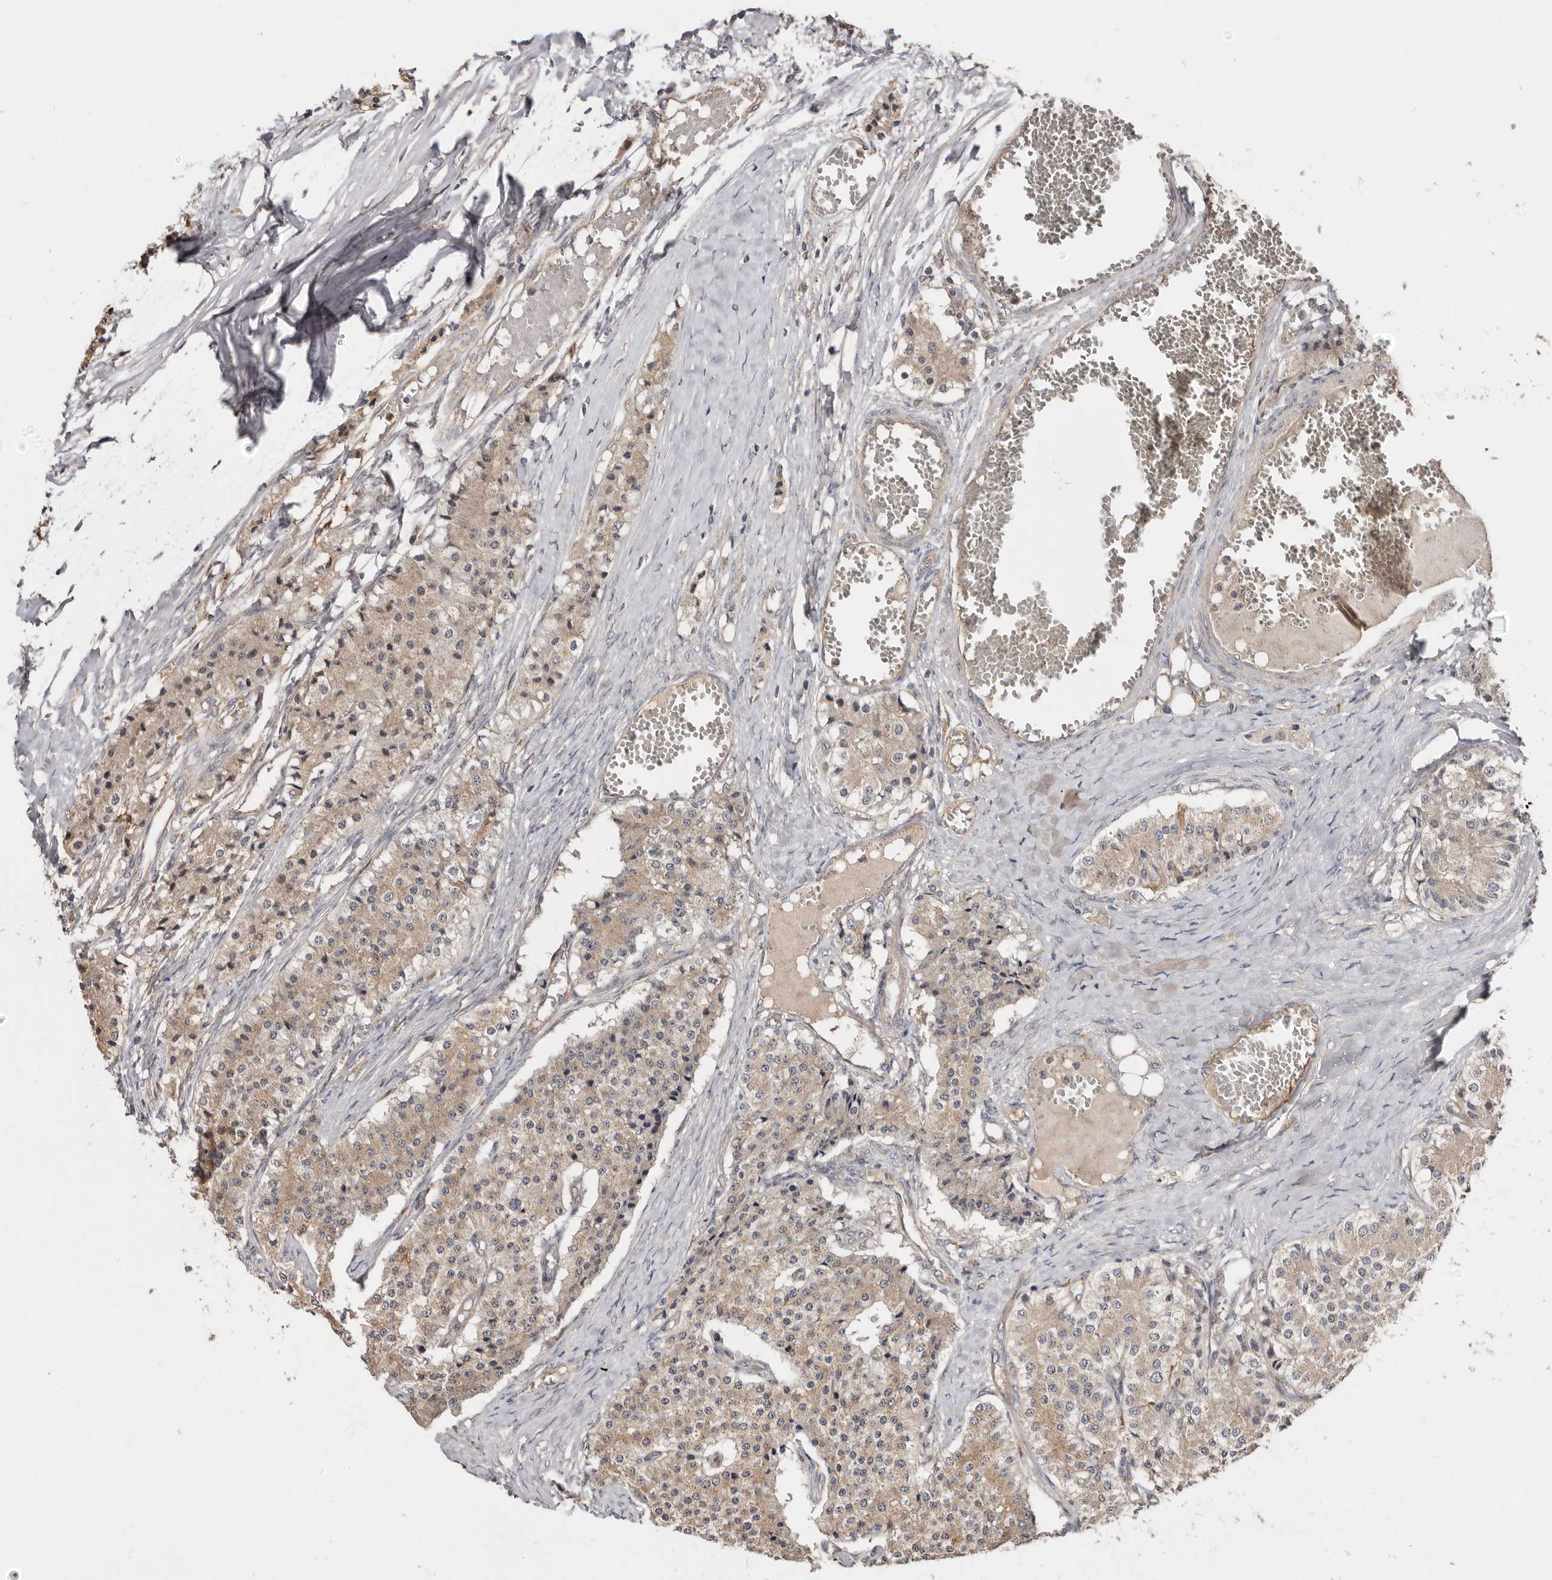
{"staining": {"intensity": "weak", "quantity": ">75%", "location": "cytoplasmic/membranous"}, "tissue": "carcinoid", "cell_type": "Tumor cells", "image_type": "cancer", "snomed": [{"axis": "morphology", "description": "Carcinoid, malignant, NOS"}, {"axis": "topography", "description": "Colon"}], "caption": "Carcinoid (malignant) stained for a protein (brown) shows weak cytoplasmic/membranous positive positivity in approximately >75% of tumor cells.", "gene": "RSPO2", "patient": {"sex": "female", "age": 52}}